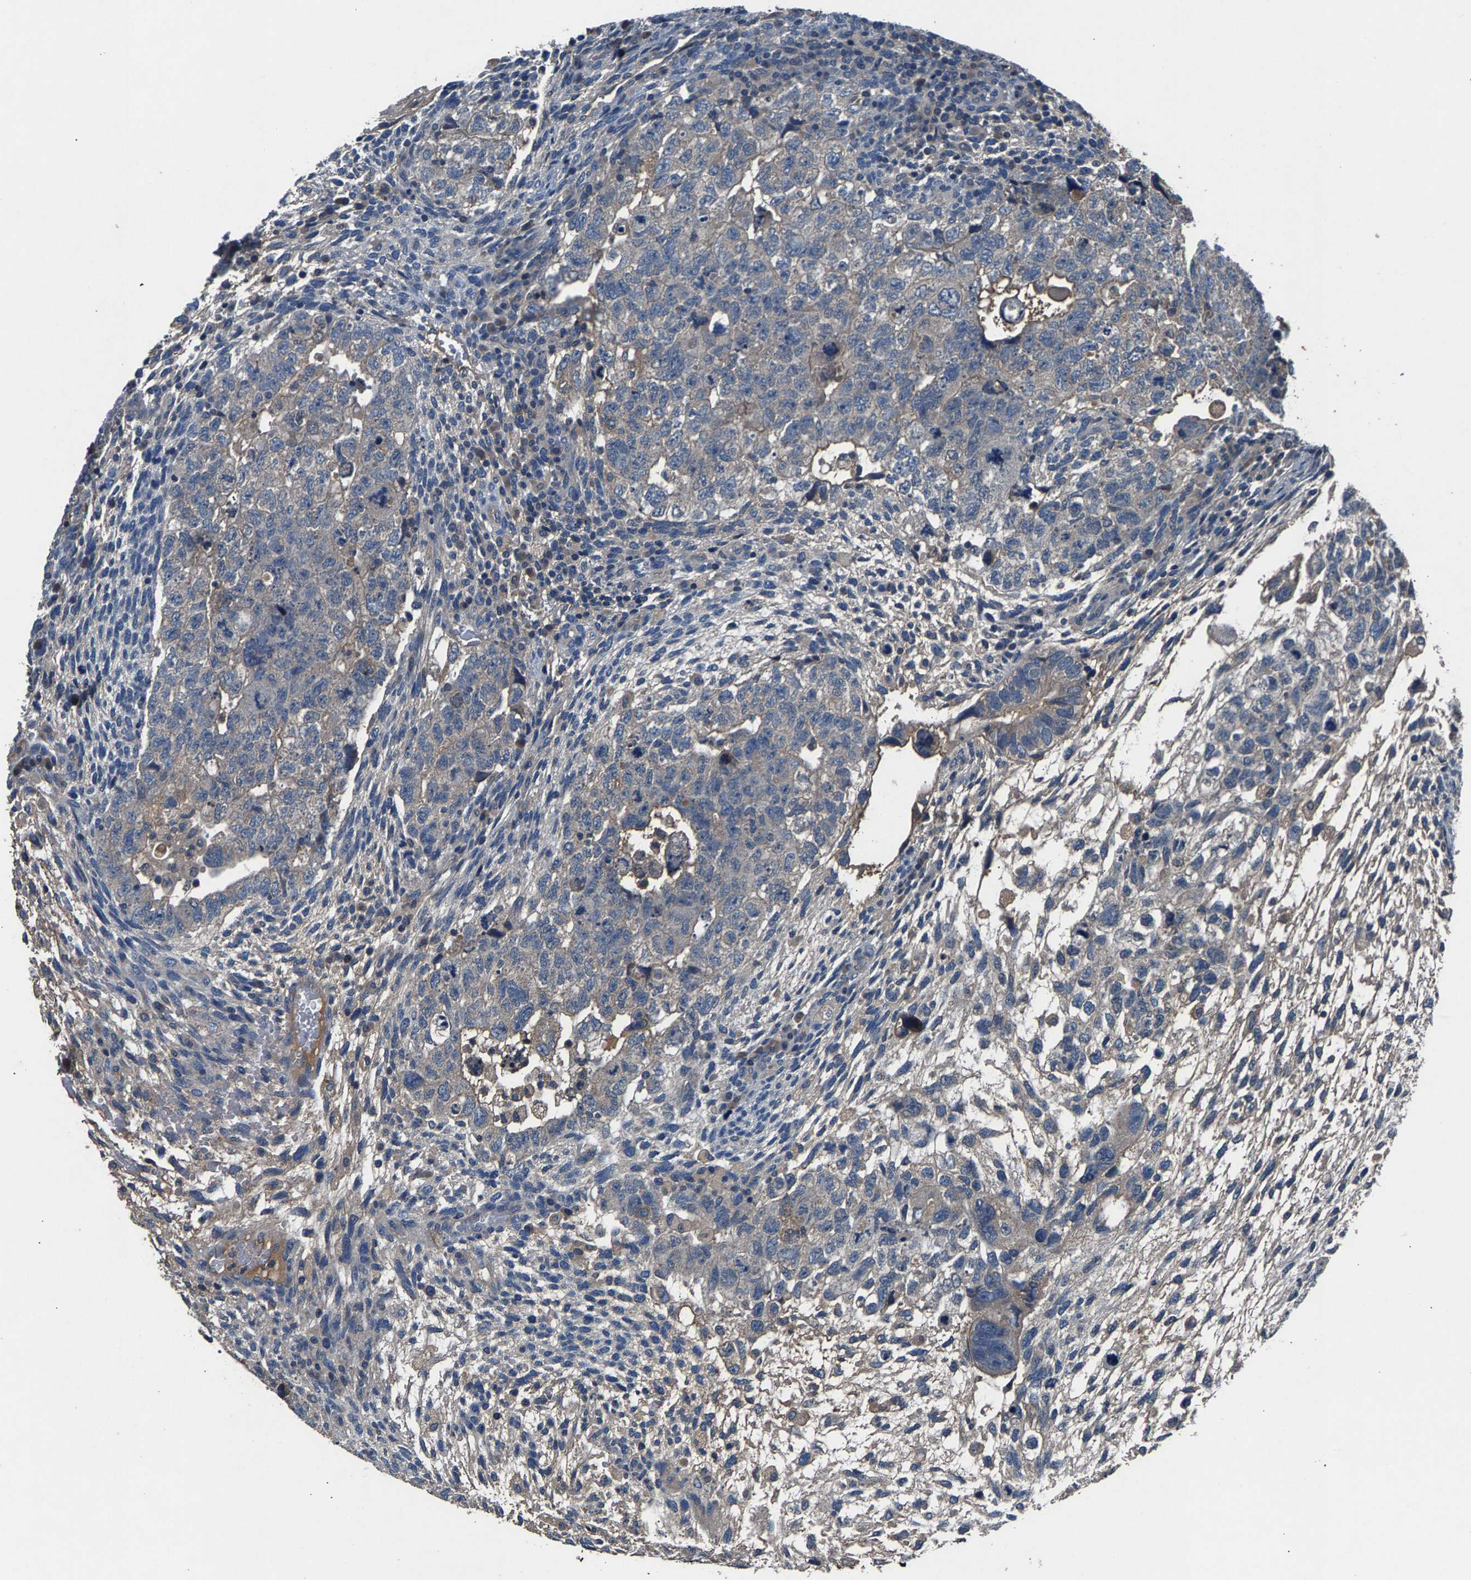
{"staining": {"intensity": "negative", "quantity": "none", "location": "none"}, "tissue": "testis cancer", "cell_type": "Tumor cells", "image_type": "cancer", "snomed": [{"axis": "morphology", "description": "Carcinoma, Embryonal, NOS"}, {"axis": "topography", "description": "Testis"}], "caption": "Immunohistochemical staining of testis cancer demonstrates no significant staining in tumor cells. Brightfield microscopy of immunohistochemistry stained with DAB (3,3'-diaminobenzidine) (brown) and hematoxylin (blue), captured at high magnification.", "gene": "PRXL2C", "patient": {"sex": "male", "age": 36}}